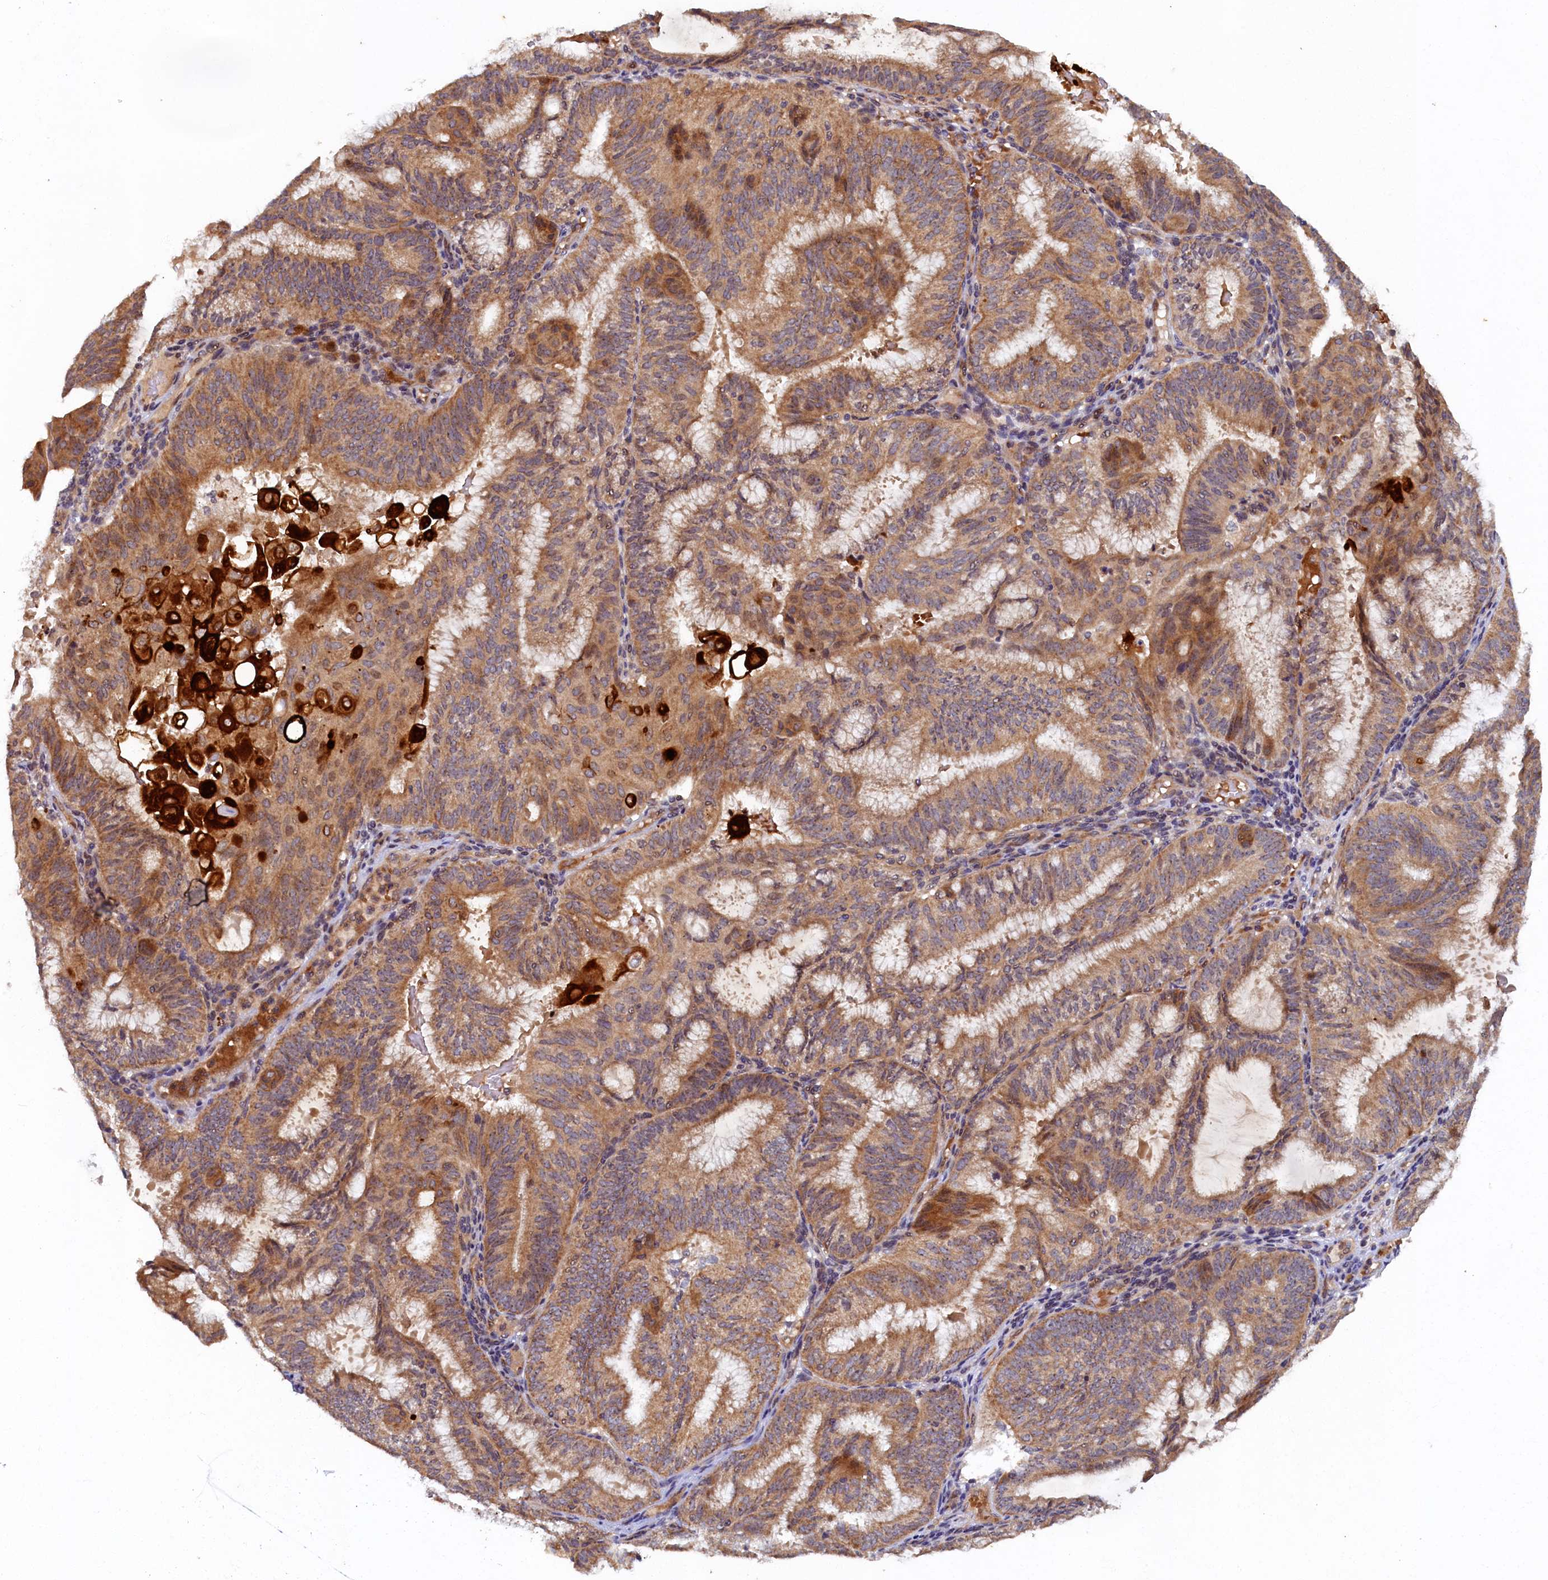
{"staining": {"intensity": "moderate", "quantity": ">75%", "location": "cytoplasmic/membranous"}, "tissue": "endometrial cancer", "cell_type": "Tumor cells", "image_type": "cancer", "snomed": [{"axis": "morphology", "description": "Adenocarcinoma, NOS"}, {"axis": "topography", "description": "Endometrium"}], "caption": "The immunohistochemical stain shows moderate cytoplasmic/membranous positivity in tumor cells of endometrial cancer tissue.", "gene": "CEP20", "patient": {"sex": "female", "age": 49}}